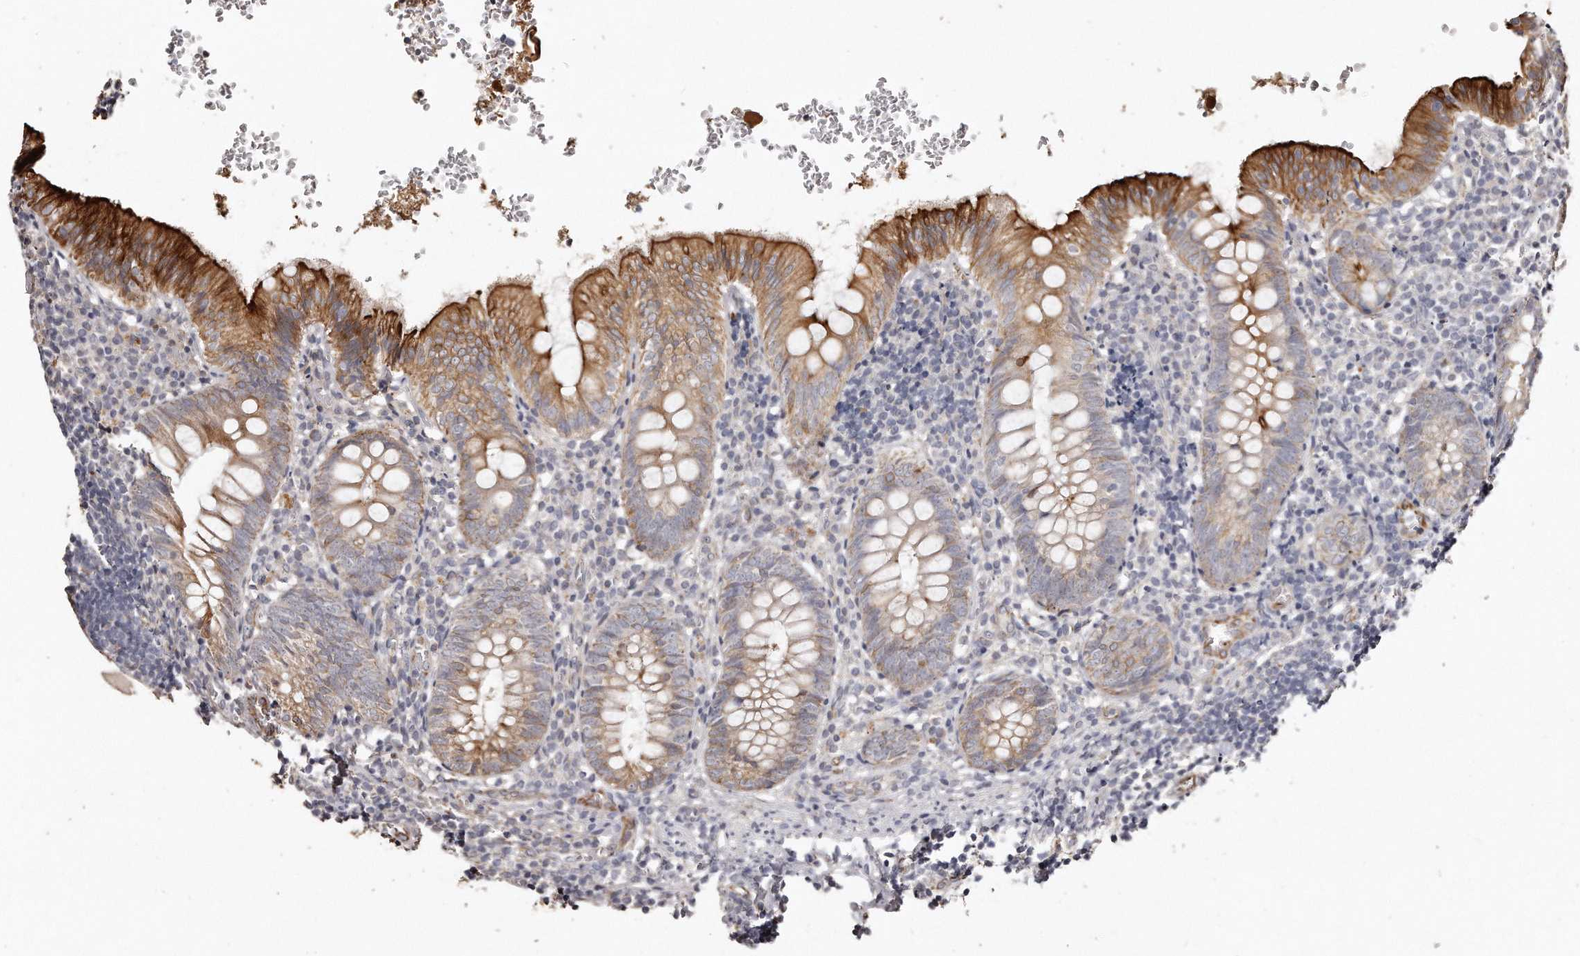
{"staining": {"intensity": "strong", "quantity": ">75%", "location": "cytoplasmic/membranous"}, "tissue": "appendix", "cell_type": "Glandular cells", "image_type": "normal", "snomed": [{"axis": "morphology", "description": "Normal tissue, NOS"}, {"axis": "topography", "description": "Appendix"}], "caption": "A brown stain labels strong cytoplasmic/membranous staining of a protein in glandular cells of normal human appendix. (Stains: DAB in brown, nuclei in blue, Microscopy: brightfield microscopy at high magnification).", "gene": "ZYG11A", "patient": {"sex": "male", "age": 8}}